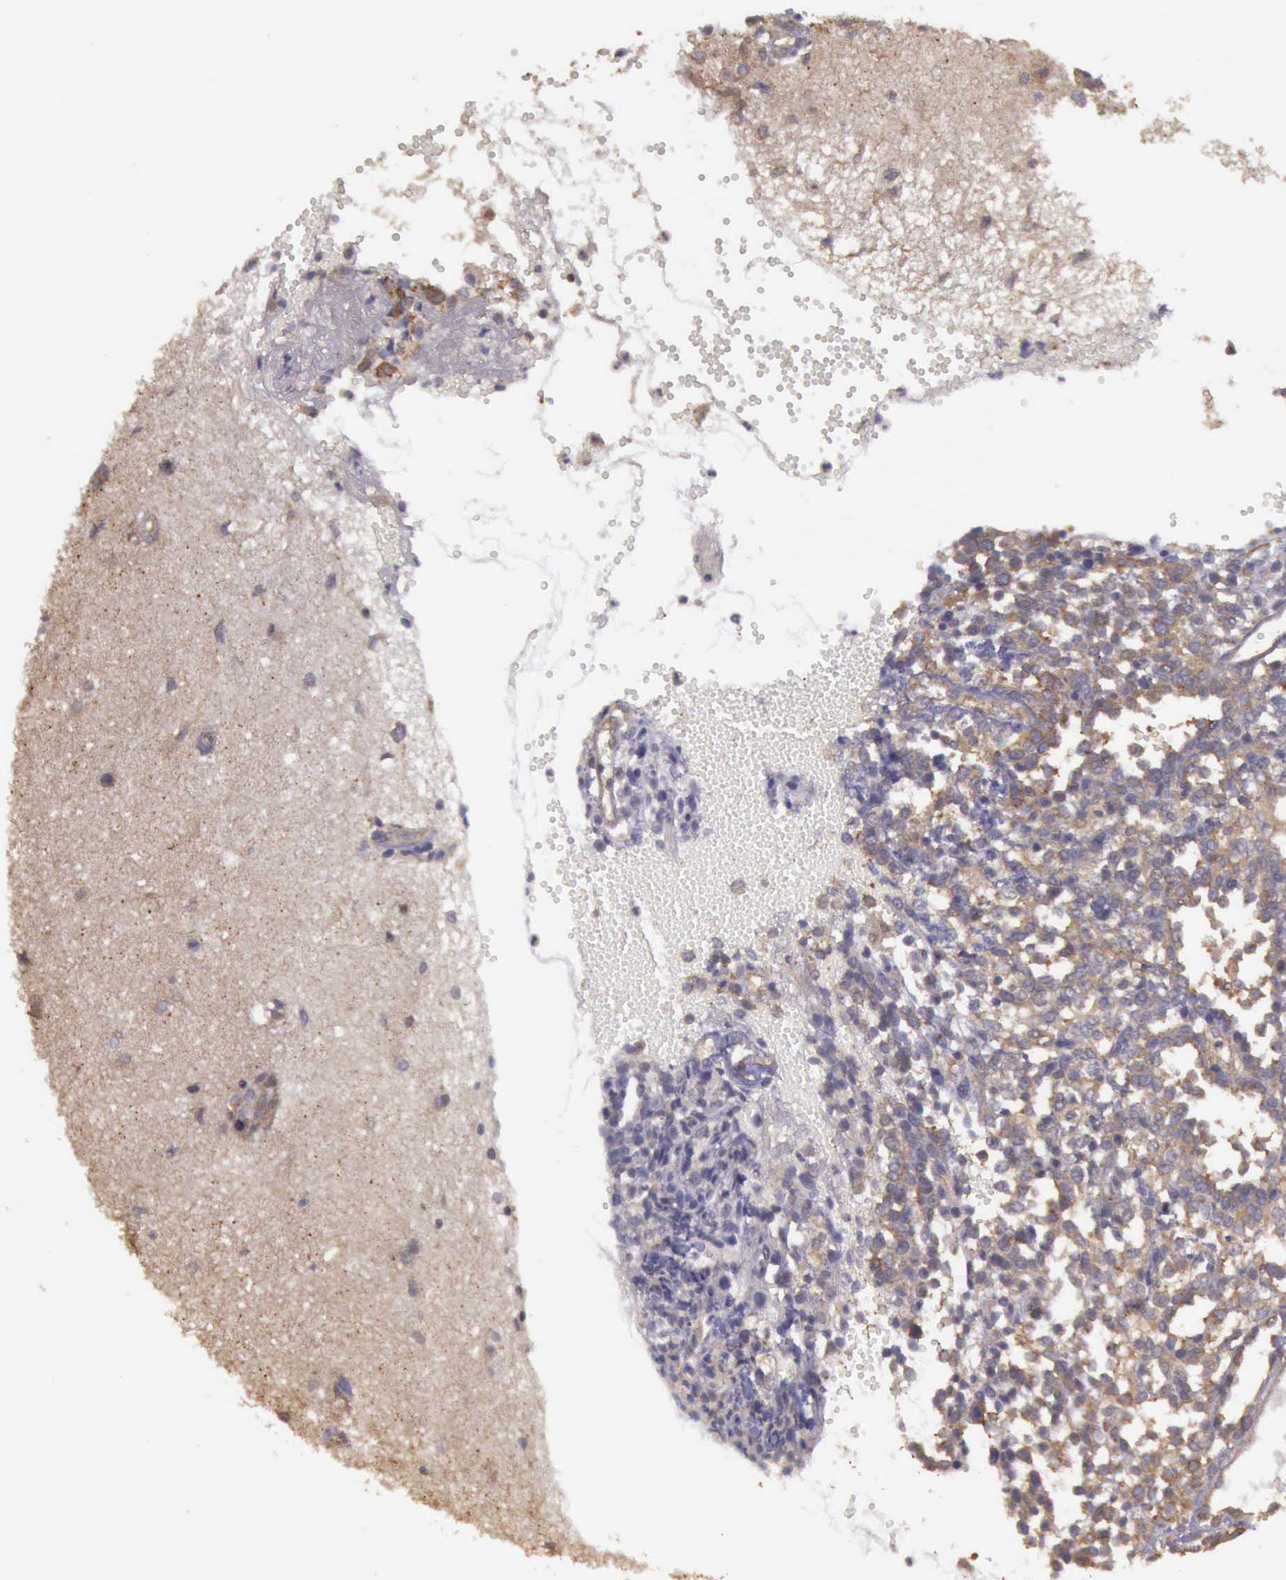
{"staining": {"intensity": "moderate", "quantity": ">75%", "location": "cytoplasmic/membranous"}, "tissue": "glioma", "cell_type": "Tumor cells", "image_type": "cancer", "snomed": [{"axis": "morphology", "description": "Glioma, malignant, High grade"}, {"axis": "topography", "description": "Brain"}], "caption": "Immunohistochemical staining of human high-grade glioma (malignant) reveals medium levels of moderate cytoplasmic/membranous protein expression in about >75% of tumor cells. The protein of interest is stained brown, and the nuclei are stained in blue (DAB (3,3'-diaminobenzidine) IHC with brightfield microscopy, high magnification).", "gene": "EIF5", "patient": {"sex": "male", "age": 66}}